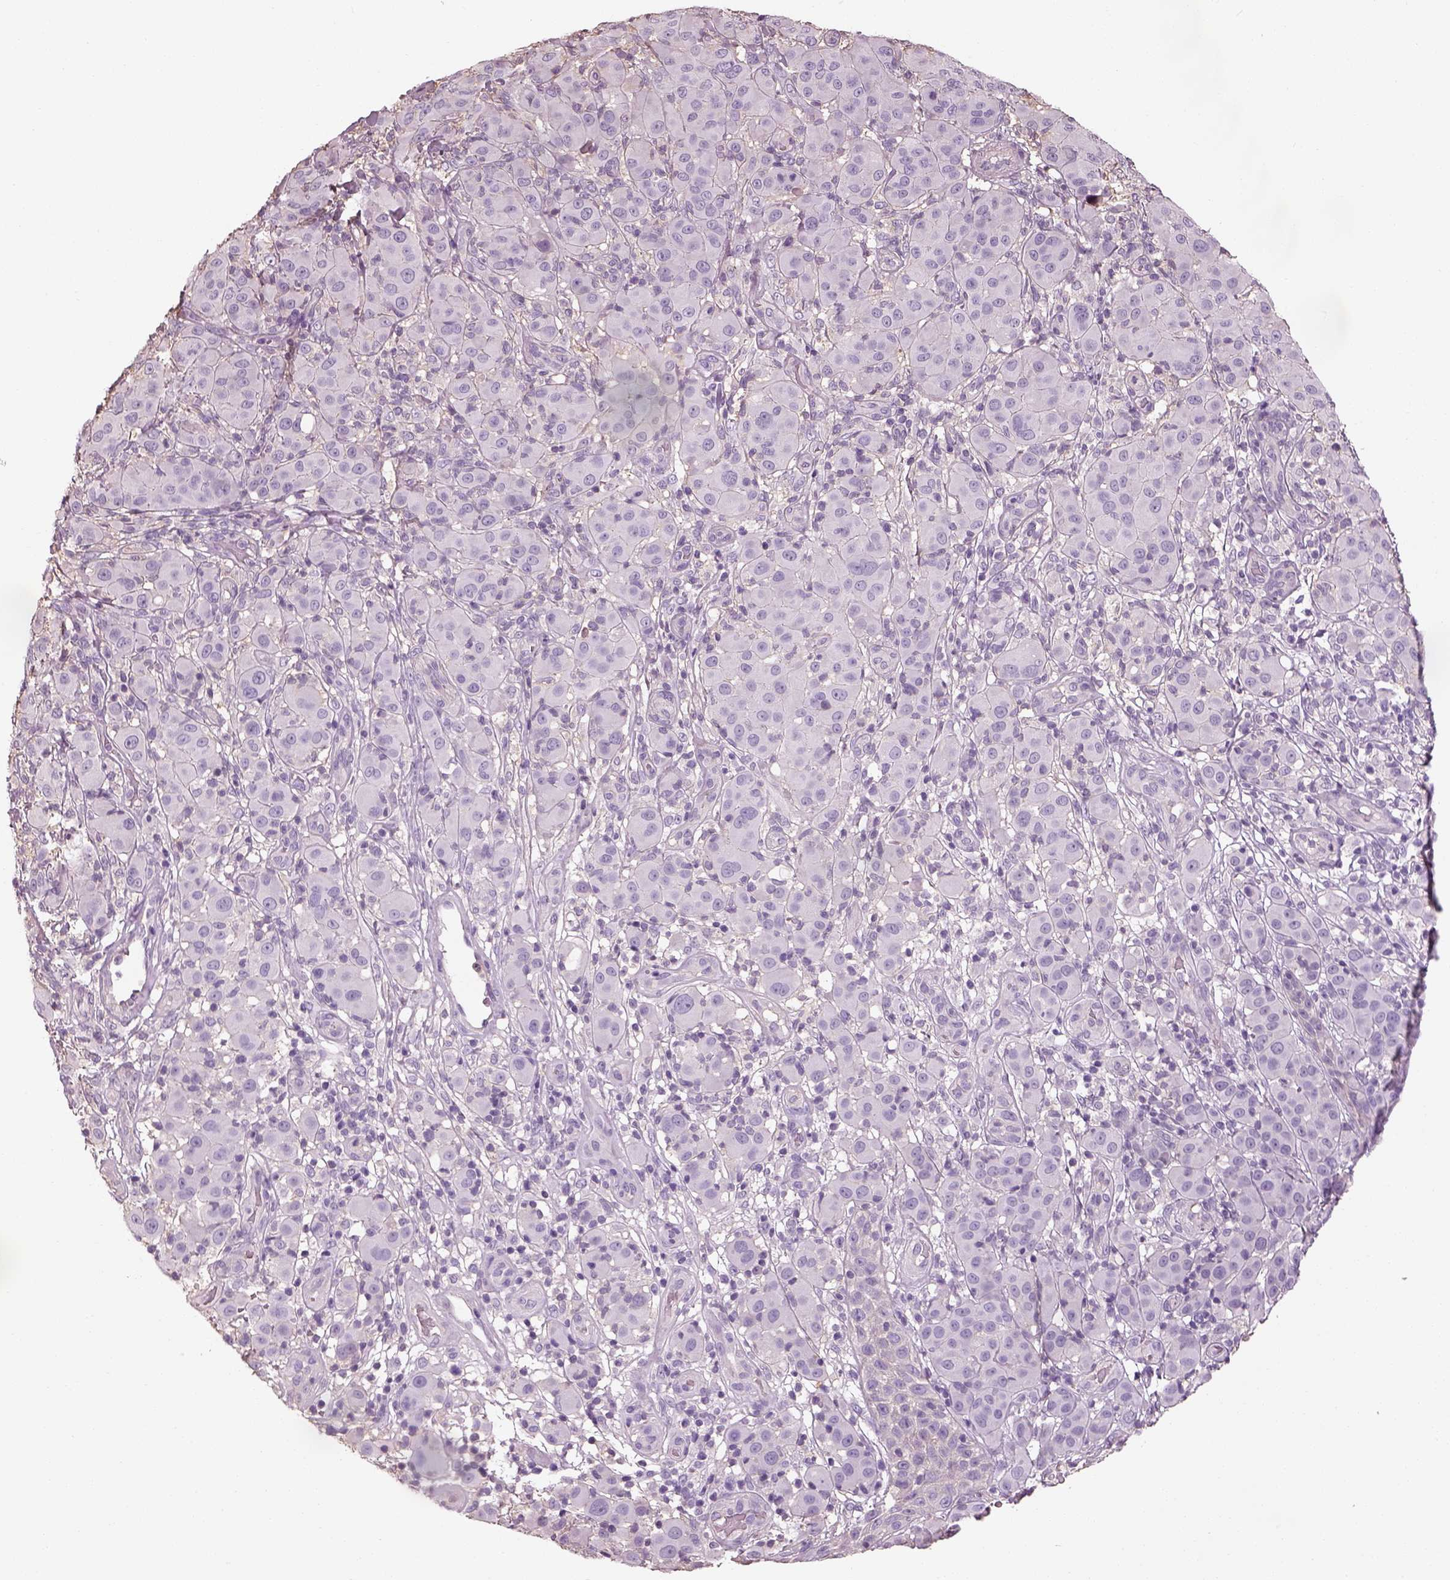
{"staining": {"intensity": "negative", "quantity": "none", "location": "none"}, "tissue": "melanoma", "cell_type": "Tumor cells", "image_type": "cancer", "snomed": [{"axis": "morphology", "description": "Malignant melanoma, NOS"}, {"axis": "topography", "description": "Skin"}], "caption": "A micrograph of human malignant melanoma is negative for staining in tumor cells.", "gene": "OTUD6A", "patient": {"sex": "female", "age": 87}}